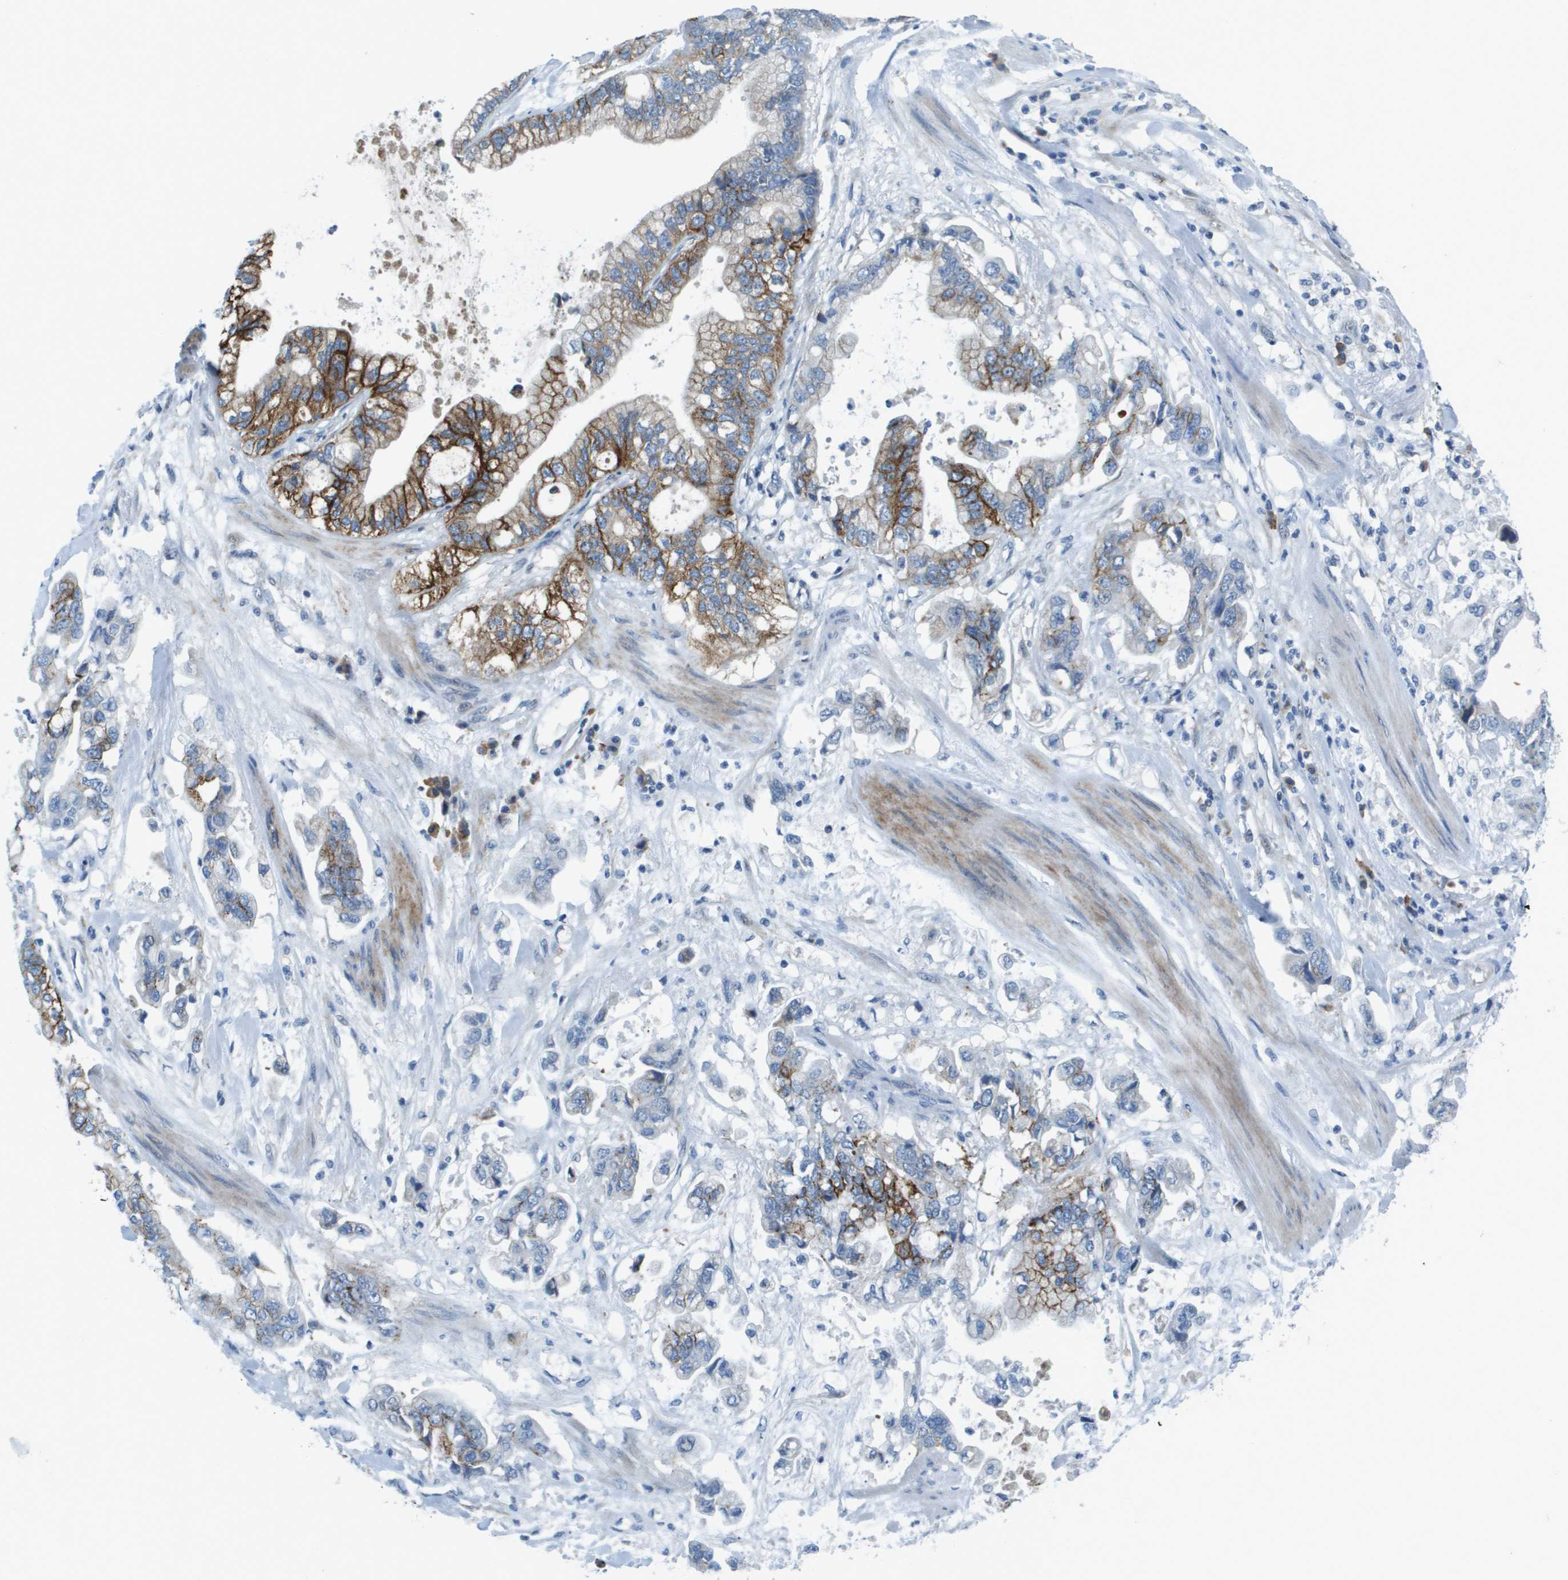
{"staining": {"intensity": "moderate", "quantity": "25%-75%", "location": "cytoplasmic/membranous"}, "tissue": "stomach cancer", "cell_type": "Tumor cells", "image_type": "cancer", "snomed": [{"axis": "morphology", "description": "Normal tissue, NOS"}, {"axis": "morphology", "description": "Adenocarcinoma, NOS"}, {"axis": "topography", "description": "Stomach"}], "caption": "This histopathology image demonstrates immunohistochemistry staining of stomach adenocarcinoma, with medium moderate cytoplasmic/membranous expression in about 25%-75% of tumor cells.", "gene": "SDC1", "patient": {"sex": "male", "age": 62}}